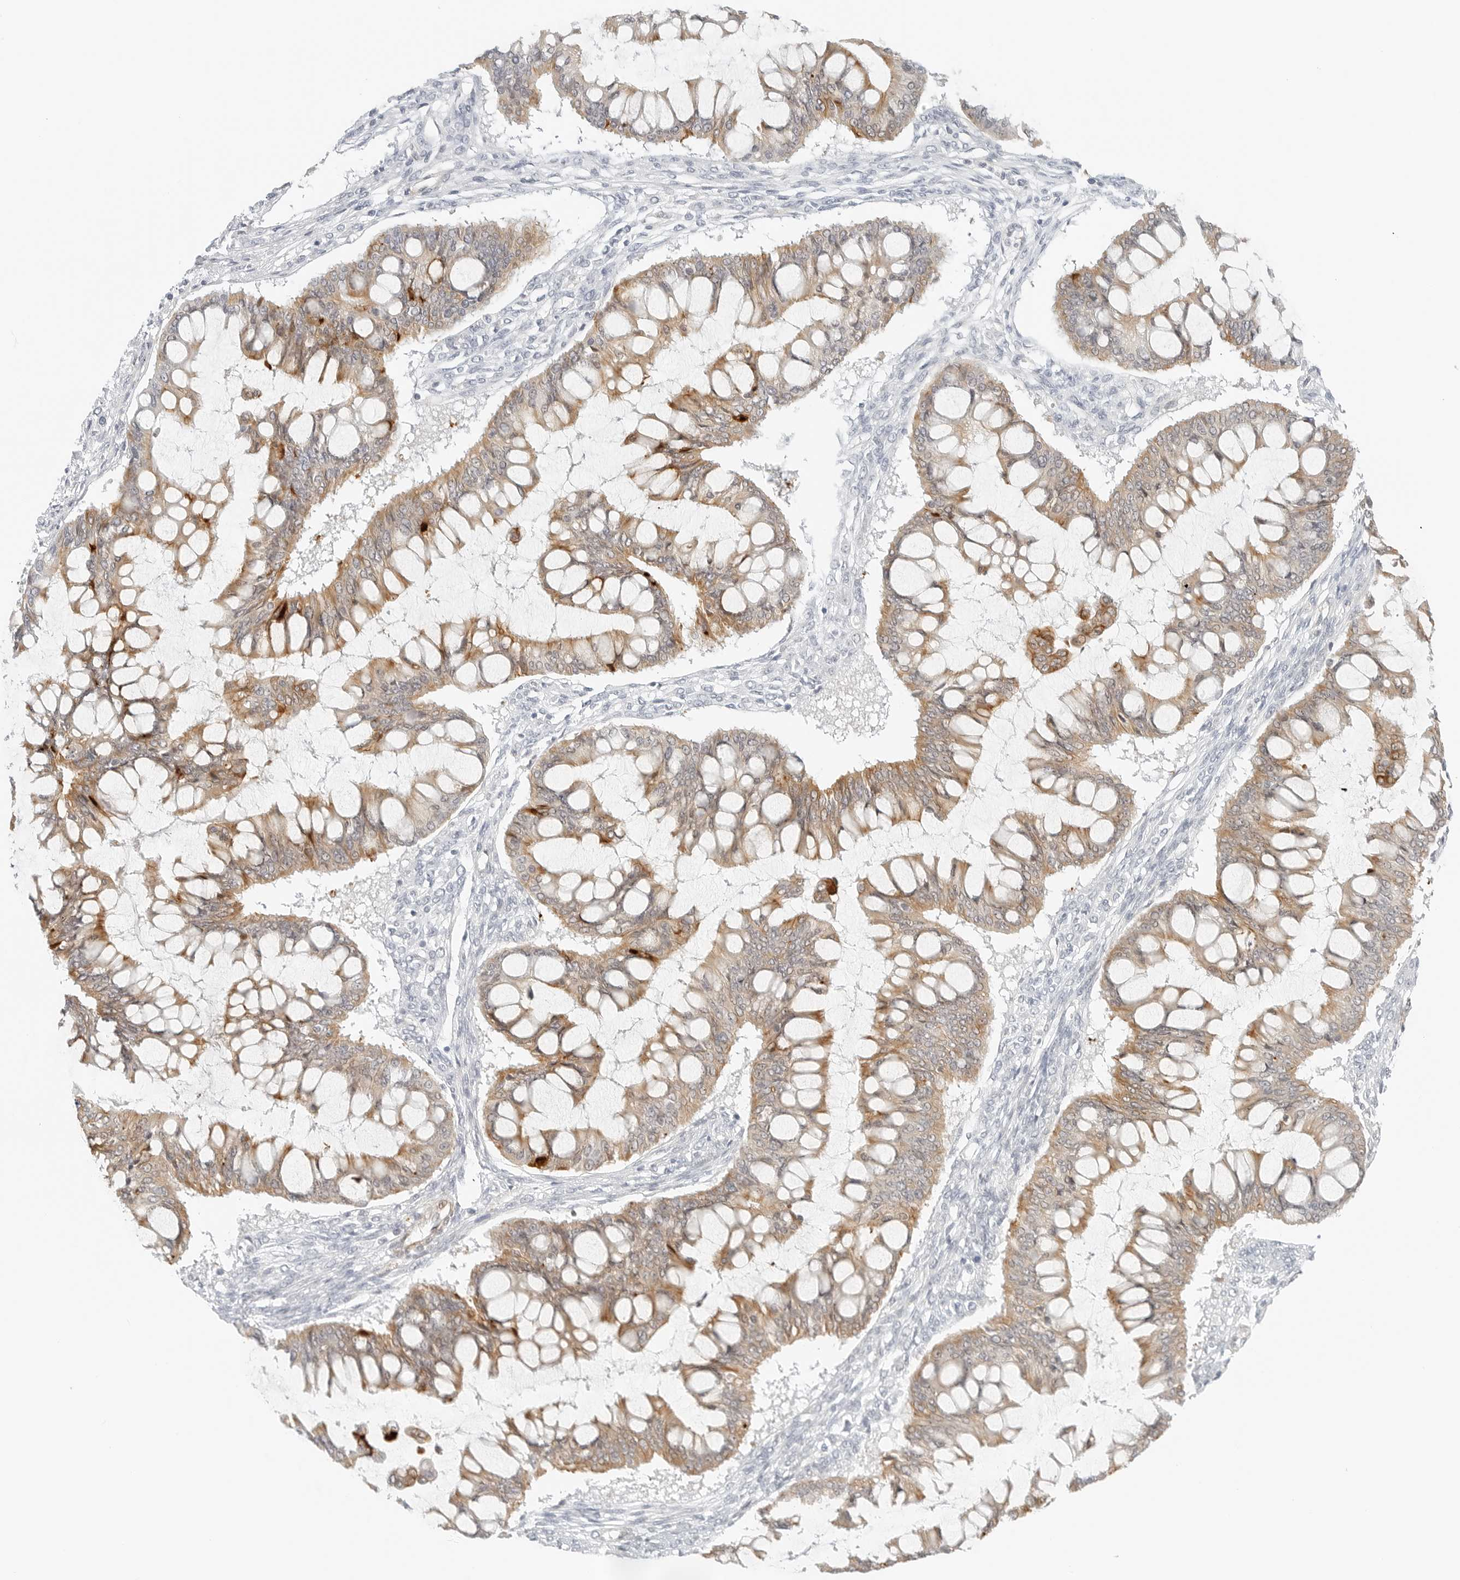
{"staining": {"intensity": "moderate", "quantity": ">75%", "location": "cytoplasmic/membranous"}, "tissue": "ovarian cancer", "cell_type": "Tumor cells", "image_type": "cancer", "snomed": [{"axis": "morphology", "description": "Cystadenocarcinoma, mucinous, NOS"}, {"axis": "topography", "description": "Ovary"}], "caption": "Ovarian cancer (mucinous cystadenocarcinoma) was stained to show a protein in brown. There is medium levels of moderate cytoplasmic/membranous expression in about >75% of tumor cells.", "gene": "IQCC", "patient": {"sex": "female", "age": 73}}